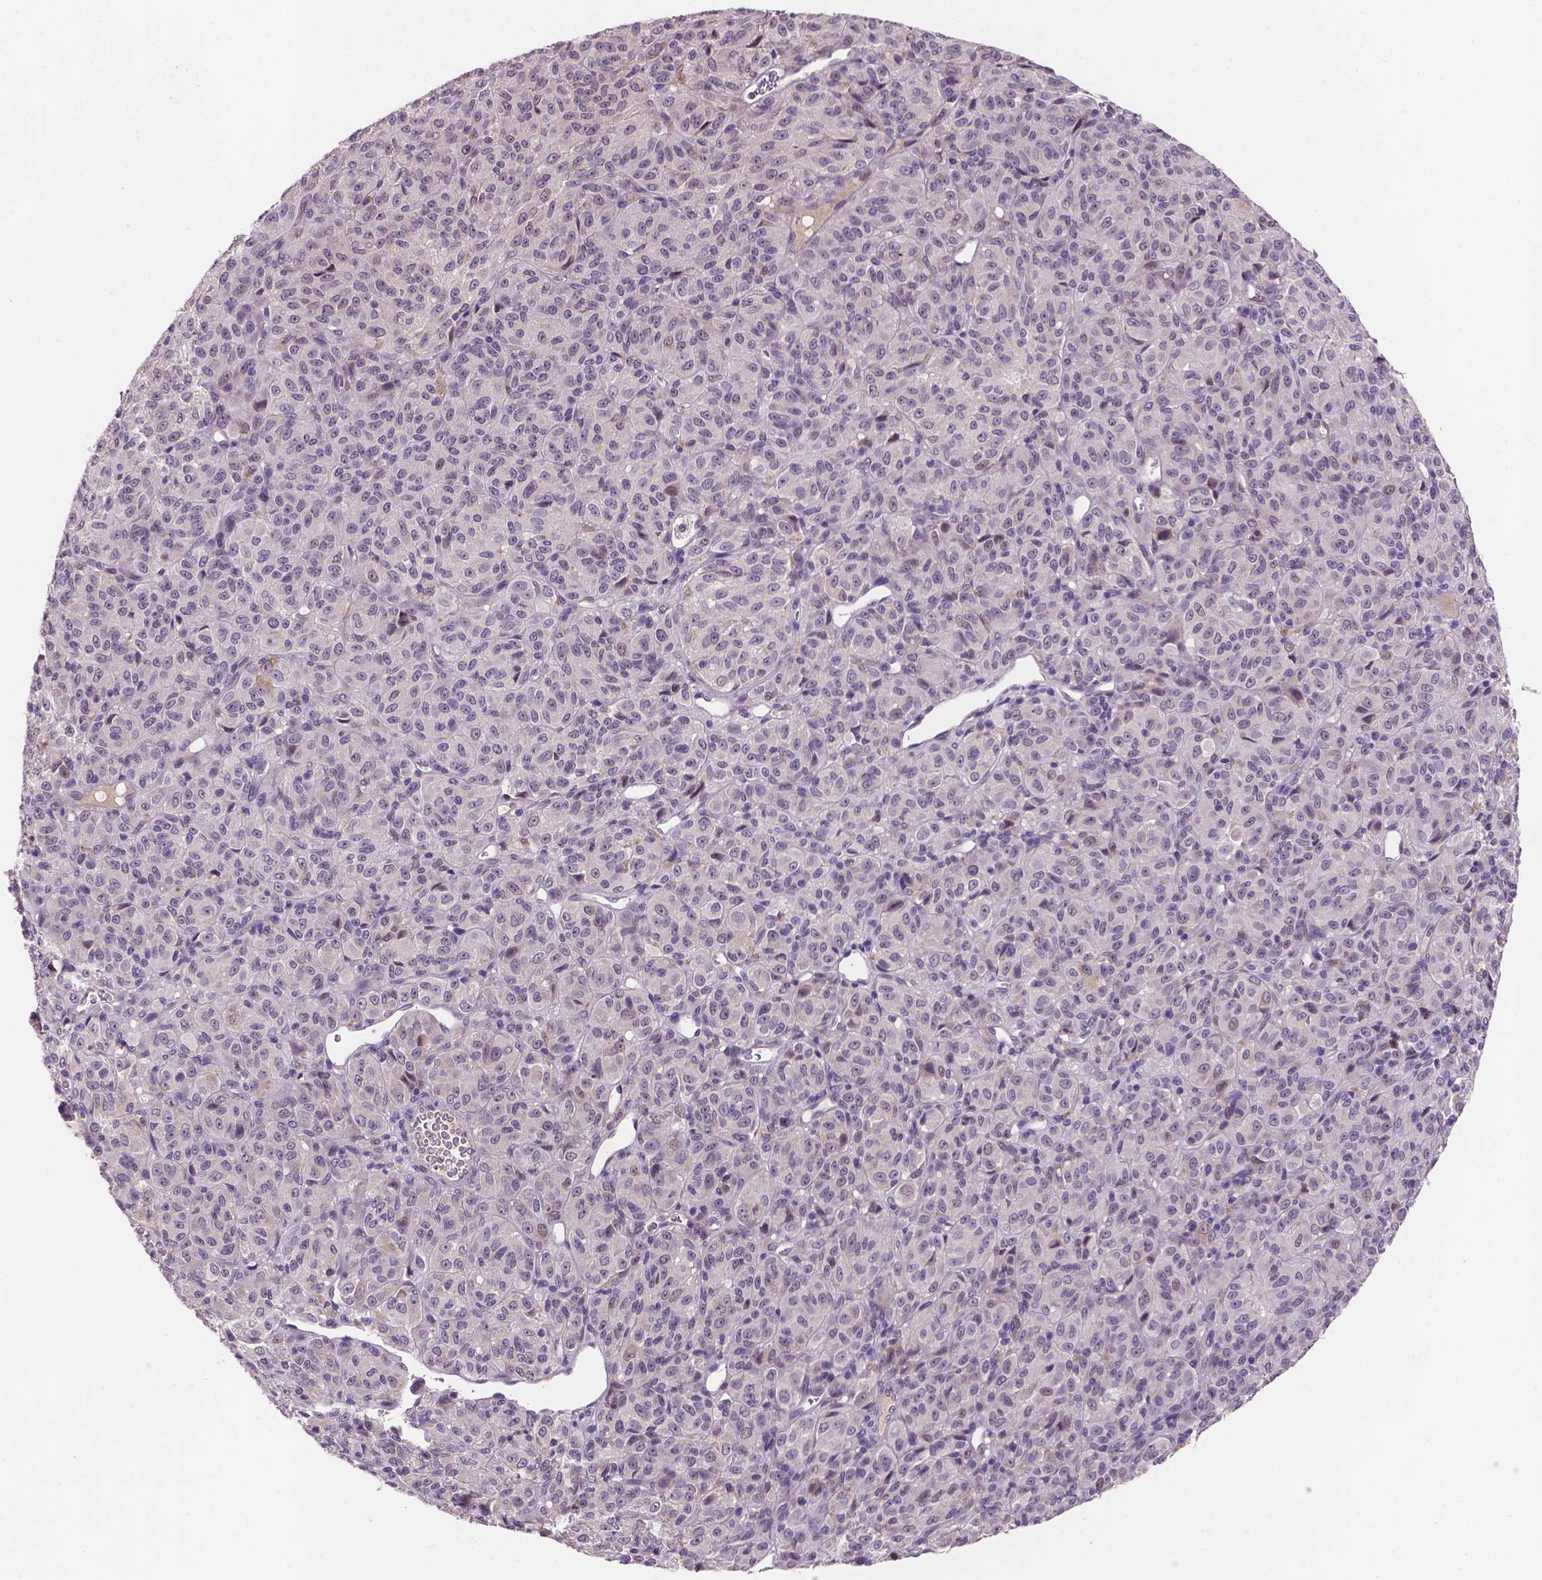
{"staining": {"intensity": "negative", "quantity": "none", "location": "none"}, "tissue": "melanoma", "cell_type": "Tumor cells", "image_type": "cancer", "snomed": [{"axis": "morphology", "description": "Malignant melanoma, Metastatic site"}, {"axis": "topography", "description": "Brain"}], "caption": "The histopathology image displays no staining of tumor cells in malignant melanoma (metastatic site). The staining was performed using DAB (3,3'-diaminobenzidine) to visualize the protein expression in brown, while the nuclei were stained in blue with hematoxylin (Magnification: 20x).", "gene": "GXYLT2", "patient": {"sex": "female", "age": 56}}